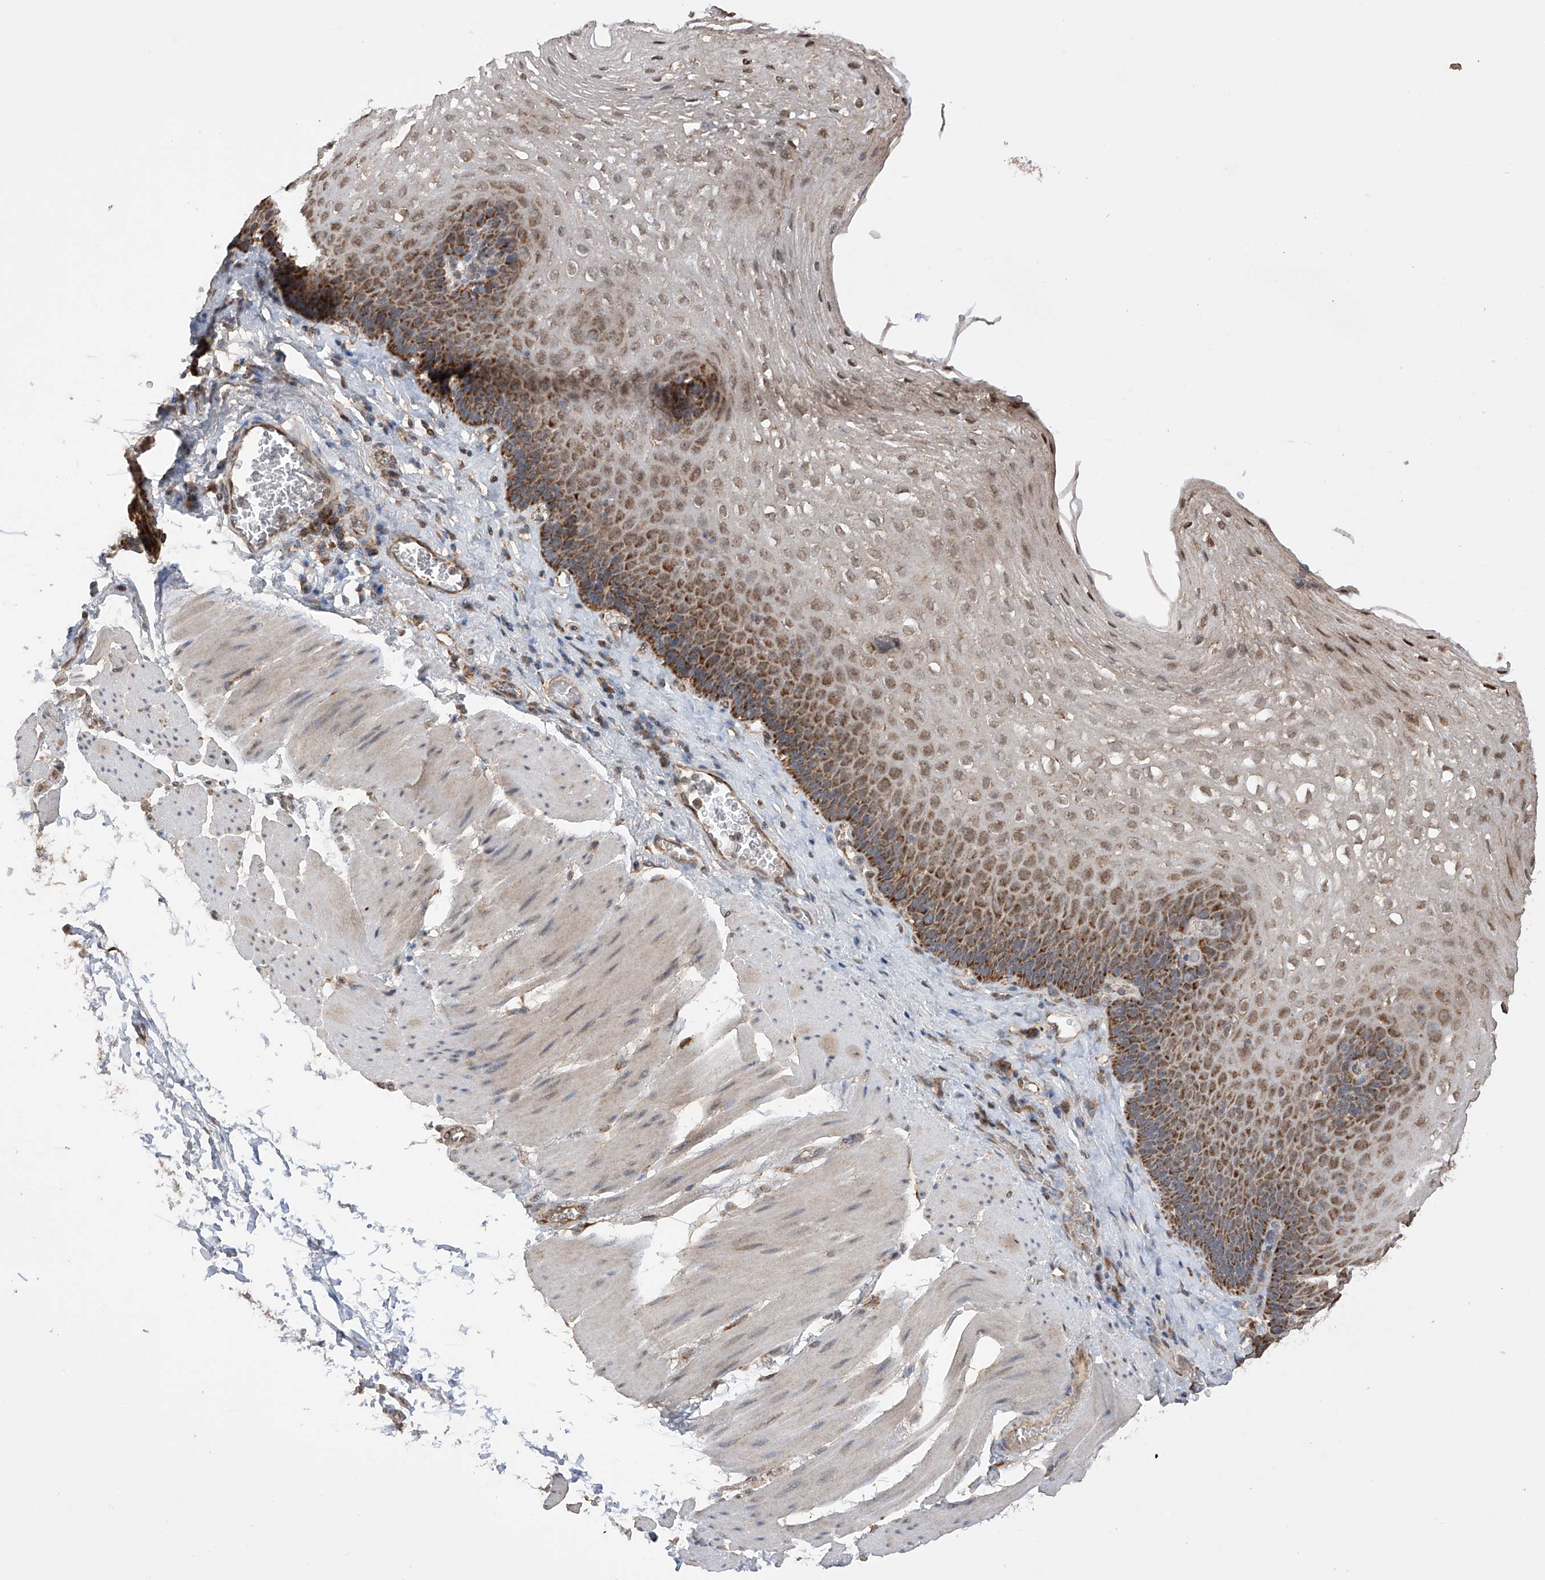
{"staining": {"intensity": "moderate", "quantity": ">75%", "location": "cytoplasmic/membranous,nuclear"}, "tissue": "esophagus", "cell_type": "Squamous epithelial cells", "image_type": "normal", "snomed": [{"axis": "morphology", "description": "Normal tissue, NOS"}, {"axis": "topography", "description": "Esophagus"}], "caption": "Protein expression by IHC demonstrates moderate cytoplasmic/membranous,nuclear positivity in approximately >75% of squamous epithelial cells in unremarkable esophagus. The staining is performed using DAB (3,3'-diaminobenzidine) brown chromogen to label protein expression. The nuclei are counter-stained blue using hematoxylin.", "gene": "SDHAF4", "patient": {"sex": "female", "age": 66}}